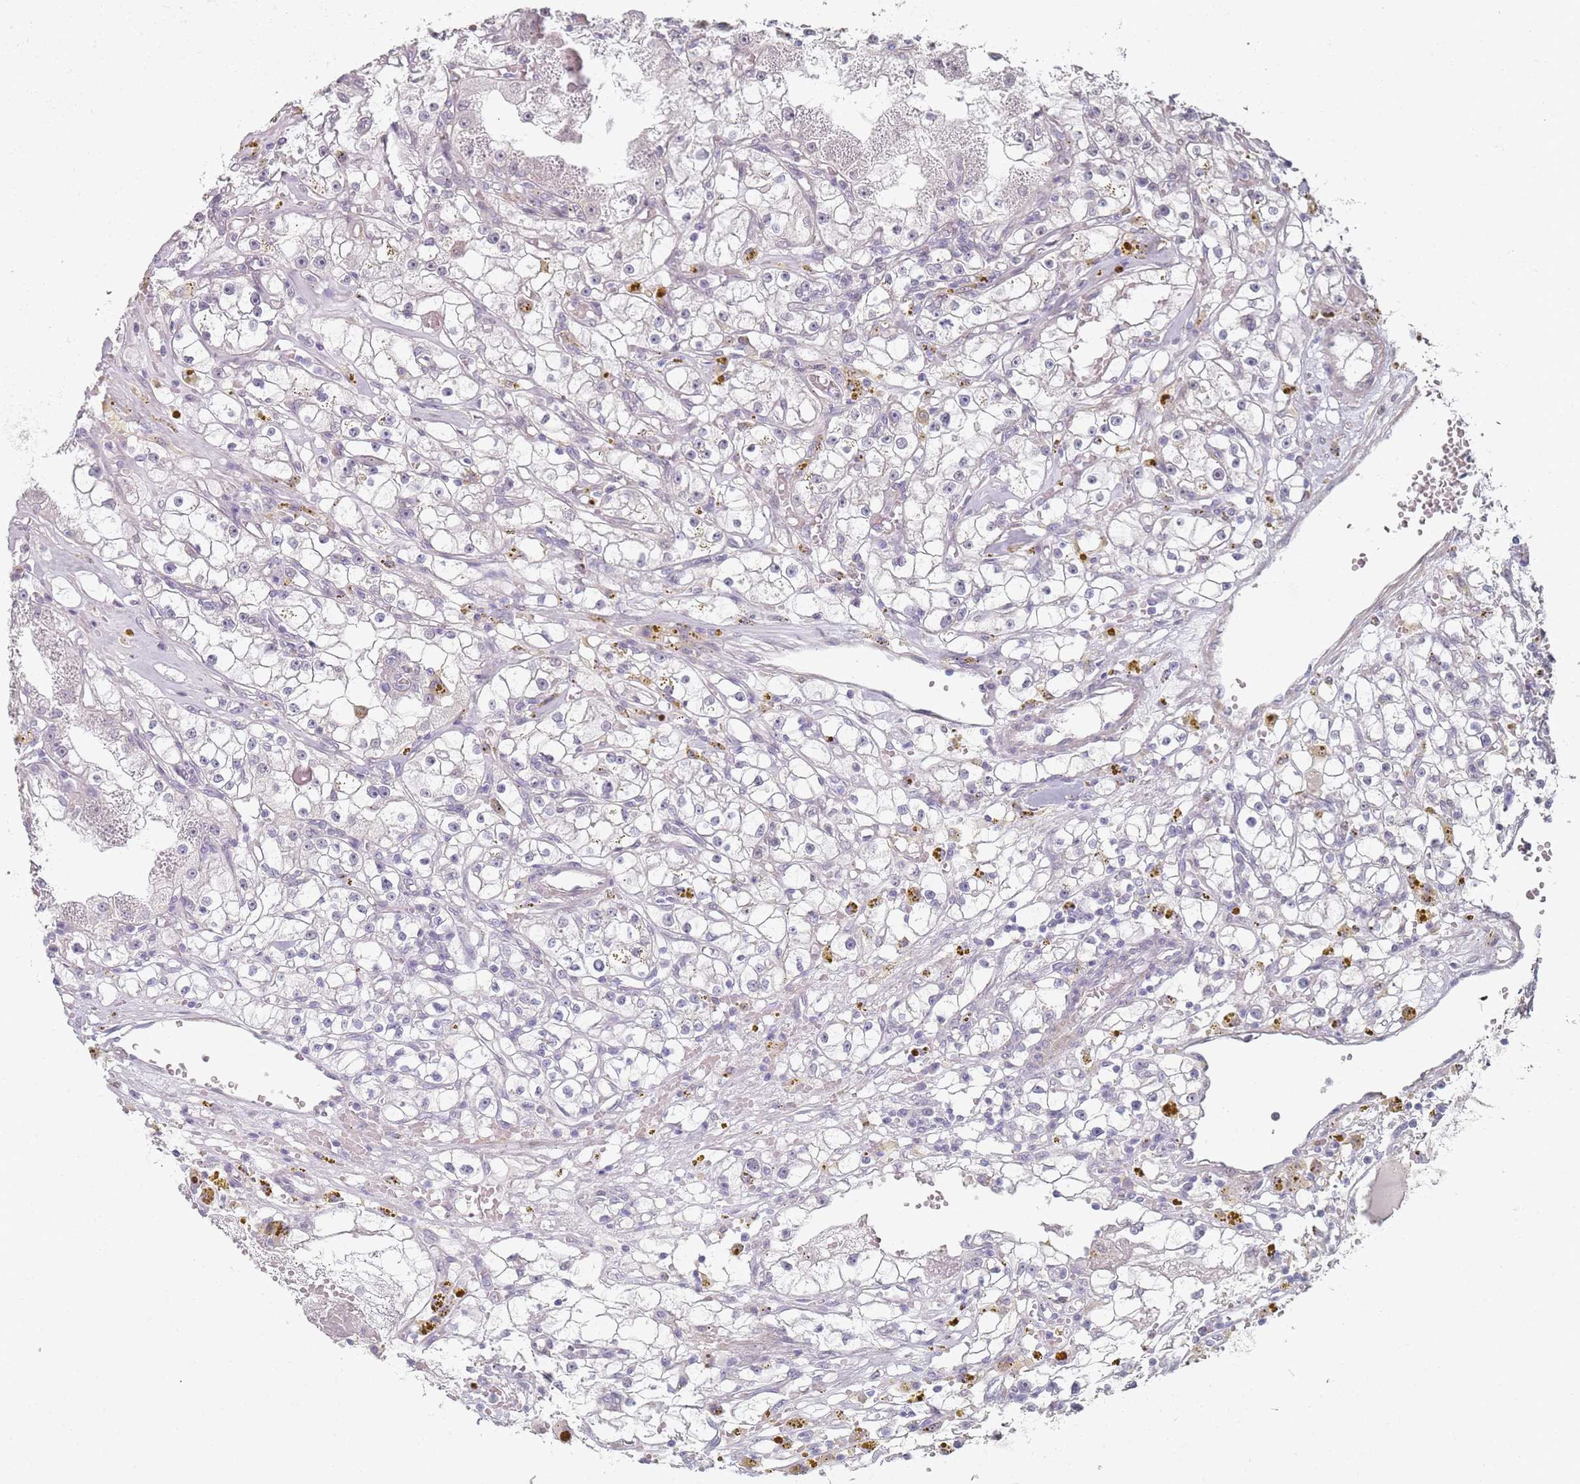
{"staining": {"intensity": "negative", "quantity": "none", "location": "none"}, "tissue": "renal cancer", "cell_type": "Tumor cells", "image_type": "cancer", "snomed": [{"axis": "morphology", "description": "Adenocarcinoma, NOS"}, {"axis": "topography", "description": "Kidney"}], "caption": "Tumor cells show no significant protein staining in adenocarcinoma (renal).", "gene": "DNAH11", "patient": {"sex": "male", "age": 56}}